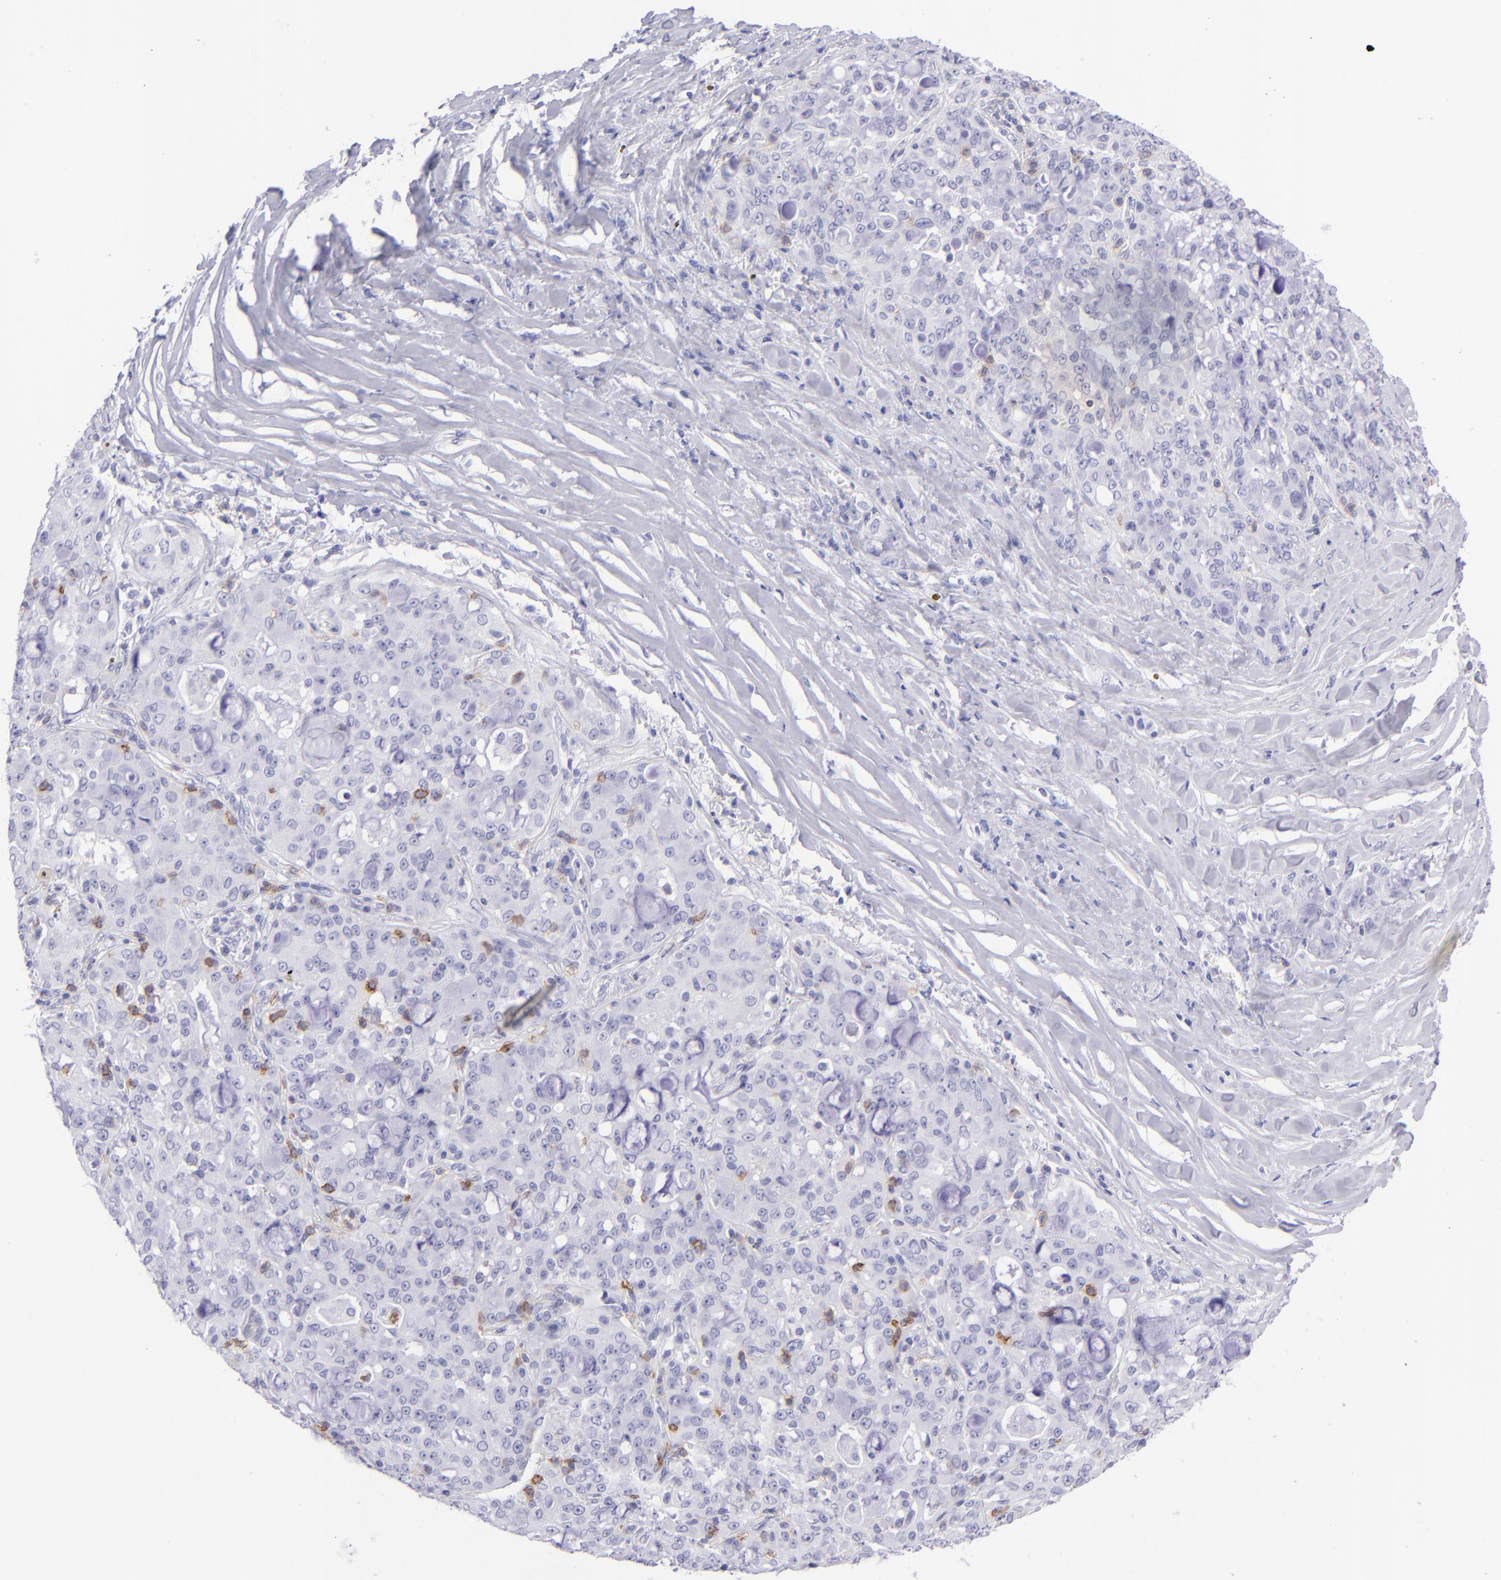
{"staining": {"intensity": "negative", "quantity": "none", "location": "none"}, "tissue": "lung cancer", "cell_type": "Tumor cells", "image_type": "cancer", "snomed": [{"axis": "morphology", "description": "Adenocarcinoma, NOS"}, {"axis": "topography", "description": "Lung"}], "caption": "Tumor cells show no significant protein positivity in adenocarcinoma (lung). Nuclei are stained in blue.", "gene": "CD69", "patient": {"sex": "female", "age": 44}}